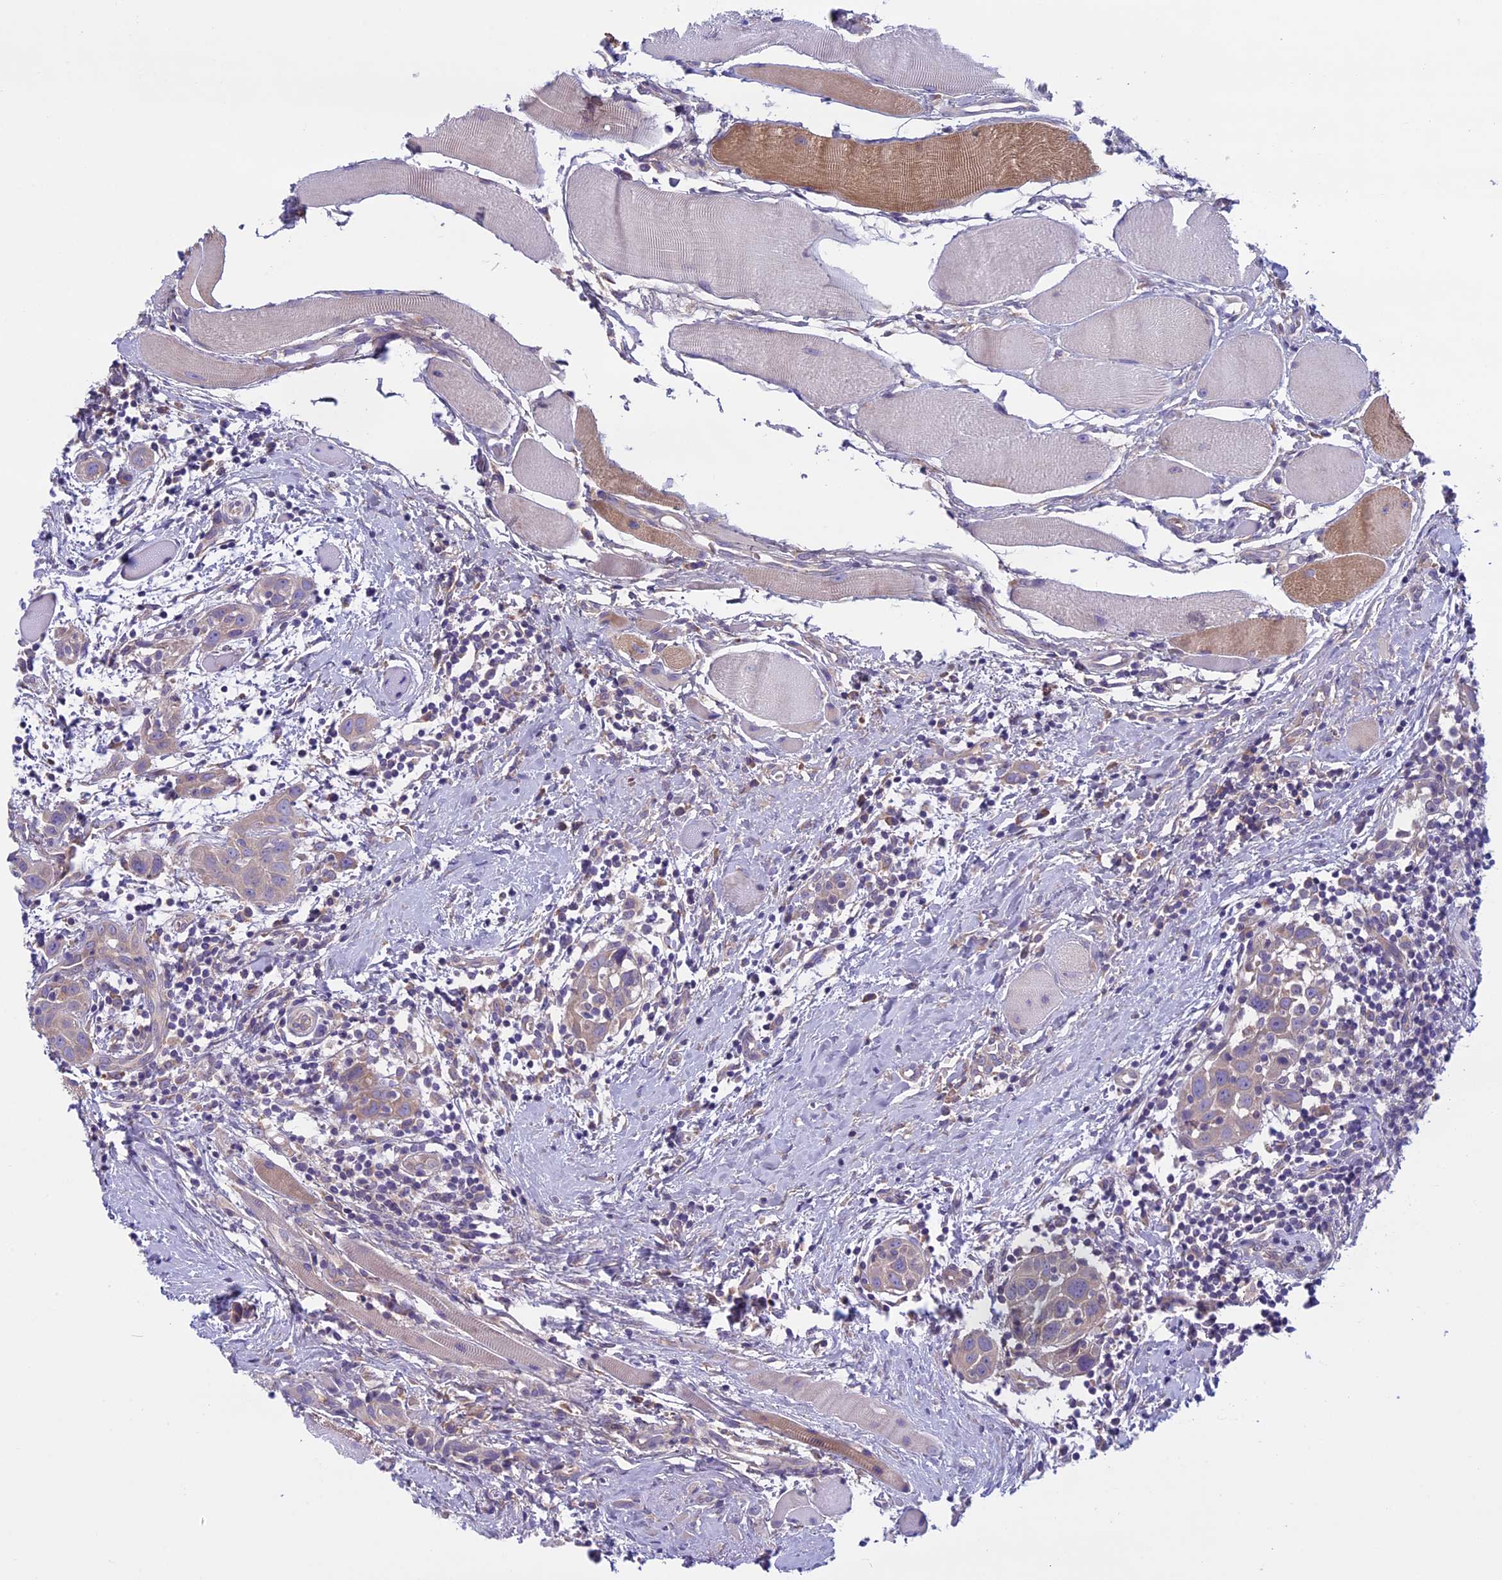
{"staining": {"intensity": "weak", "quantity": ">75%", "location": "cytoplasmic/membranous"}, "tissue": "head and neck cancer", "cell_type": "Tumor cells", "image_type": "cancer", "snomed": [{"axis": "morphology", "description": "Squamous cell carcinoma, NOS"}, {"axis": "topography", "description": "Oral tissue"}, {"axis": "topography", "description": "Head-Neck"}], "caption": "The micrograph reveals a brown stain indicating the presence of a protein in the cytoplasmic/membranous of tumor cells in head and neck cancer (squamous cell carcinoma). (DAB (3,3'-diaminobenzidine) IHC with brightfield microscopy, high magnification).", "gene": "DCTN5", "patient": {"sex": "female", "age": 50}}